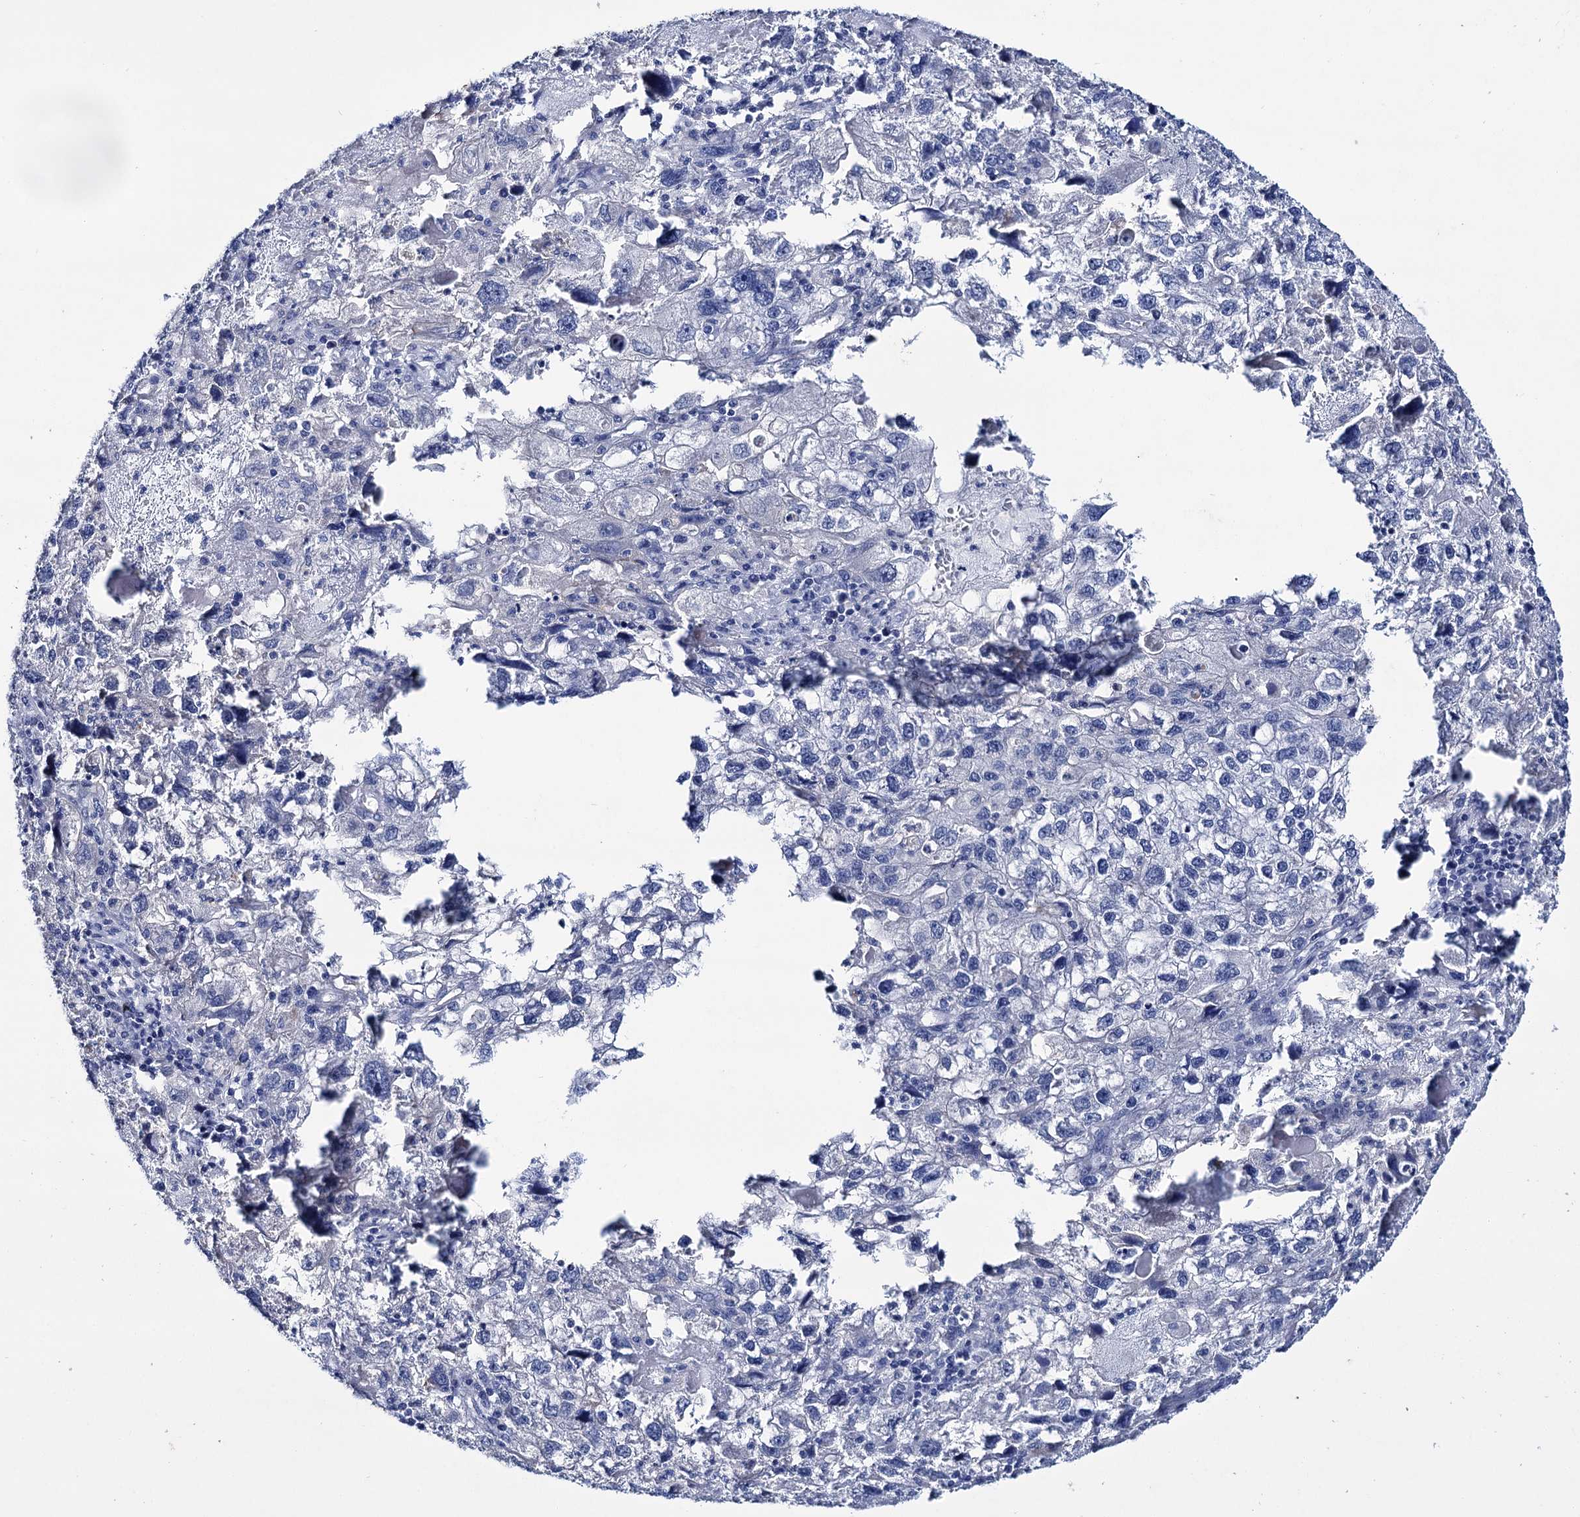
{"staining": {"intensity": "negative", "quantity": "none", "location": "none"}, "tissue": "endometrial cancer", "cell_type": "Tumor cells", "image_type": "cancer", "snomed": [{"axis": "morphology", "description": "Adenocarcinoma, NOS"}, {"axis": "topography", "description": "Endometrium"}], "caption": "DAB immunohistochemical staining of adenocarcinoma (endometrial) displays no significant positivity in tumor cells.", "gene": "LYZL4", "patient": {"sex": "female", "age": 49}}